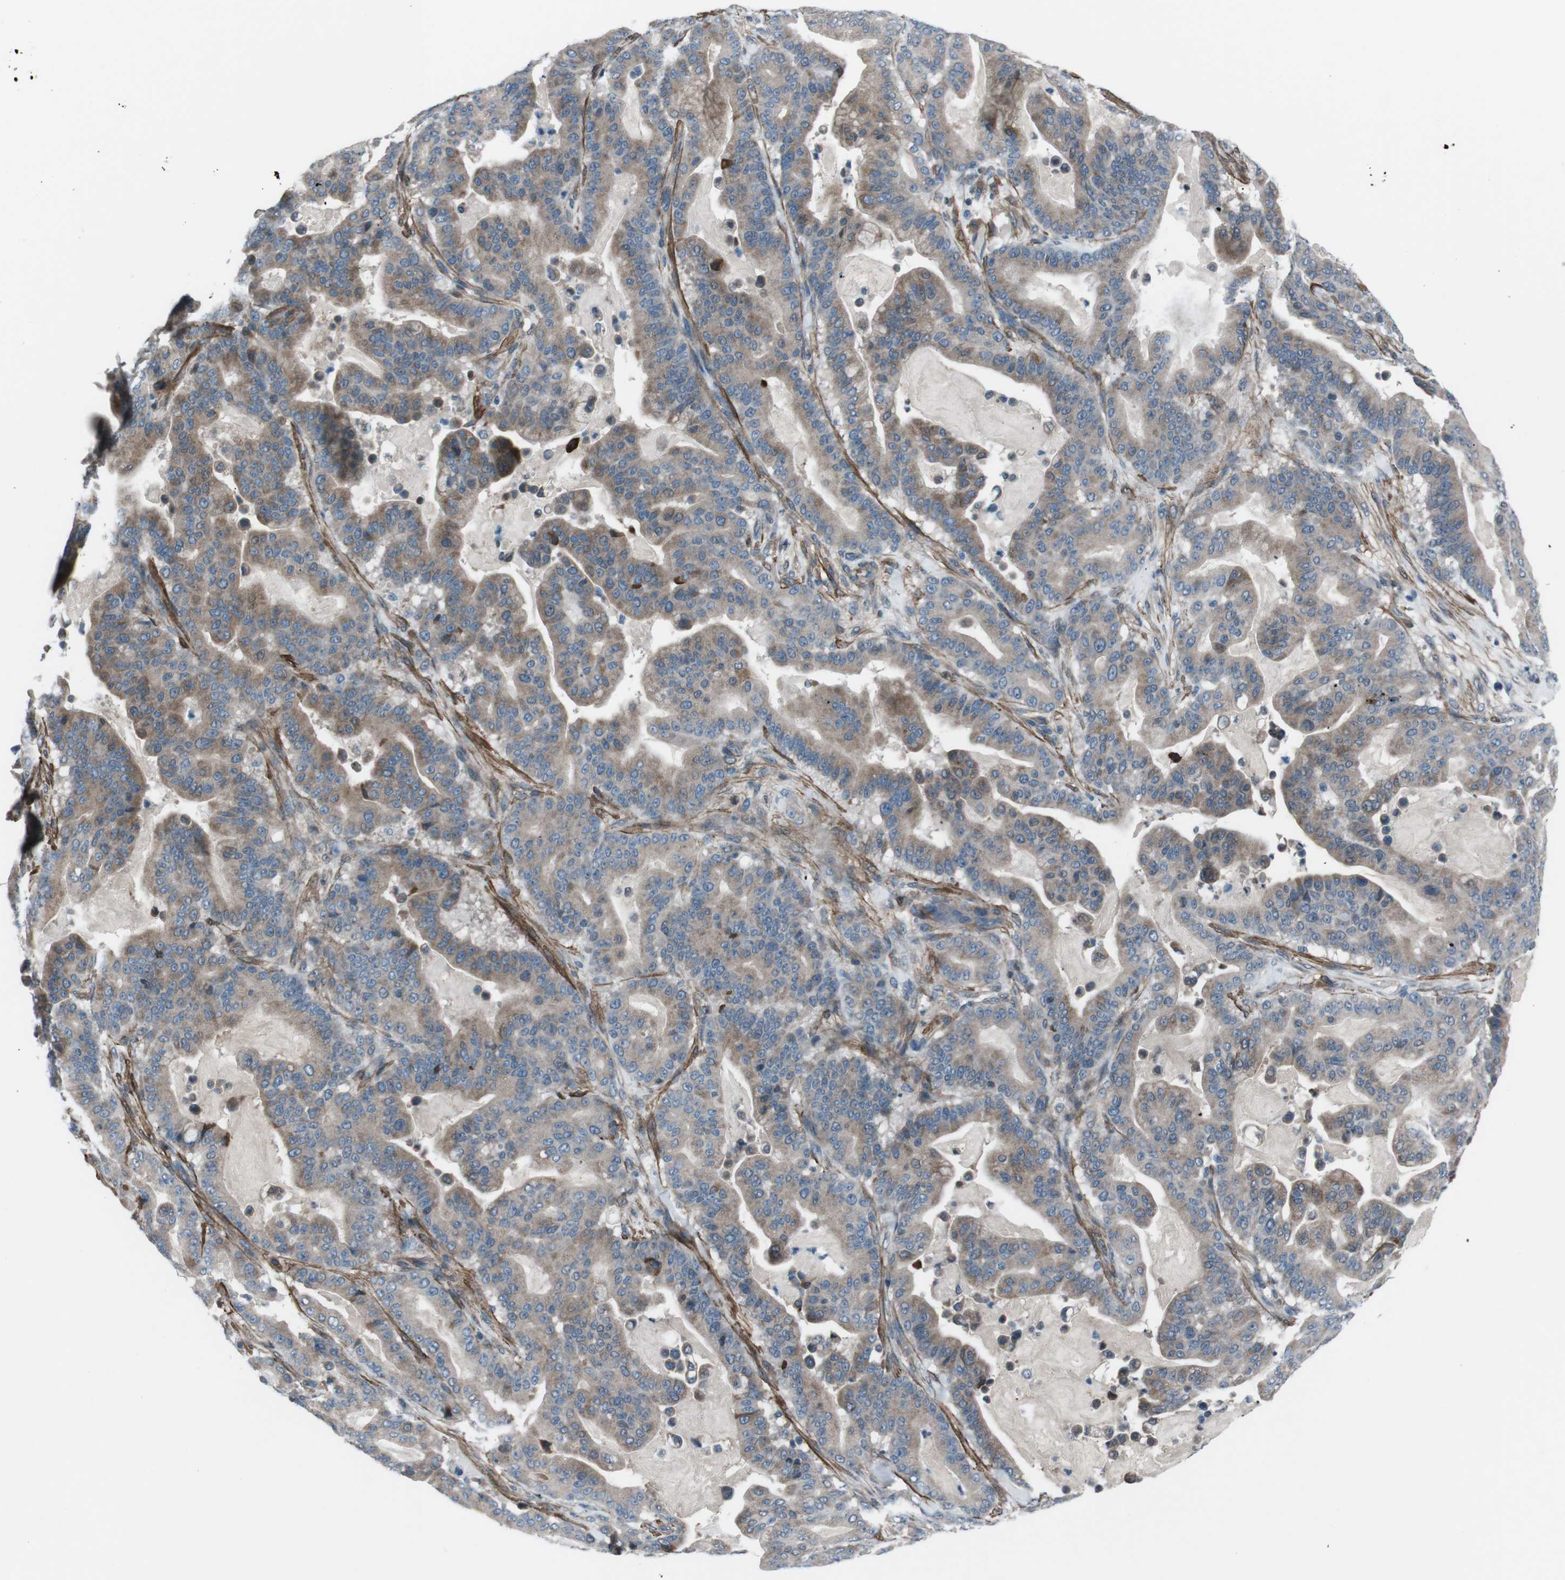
{"staining": {"intensity": "moderate", "quantity": ">75%", "location": "cytoplasmic/membranous"}, "tissue": "pancreatic cancer", "cell_type": "Tumor cells", "image_type": "cancer", "snomed": [{"axis": "morphology", "description": "Adenocarcinoma, NOS"}, {"axis": "topography", "description": "Pancreas"}], "caption": "Pancreatic cancer stained for a protein (brown) exhibits moderate cytoplasmic/membranous positive positivity in about >75% of tumor cells.", "gene": "PDLIM5", "patient": {"sex": "male", "age": 63}}